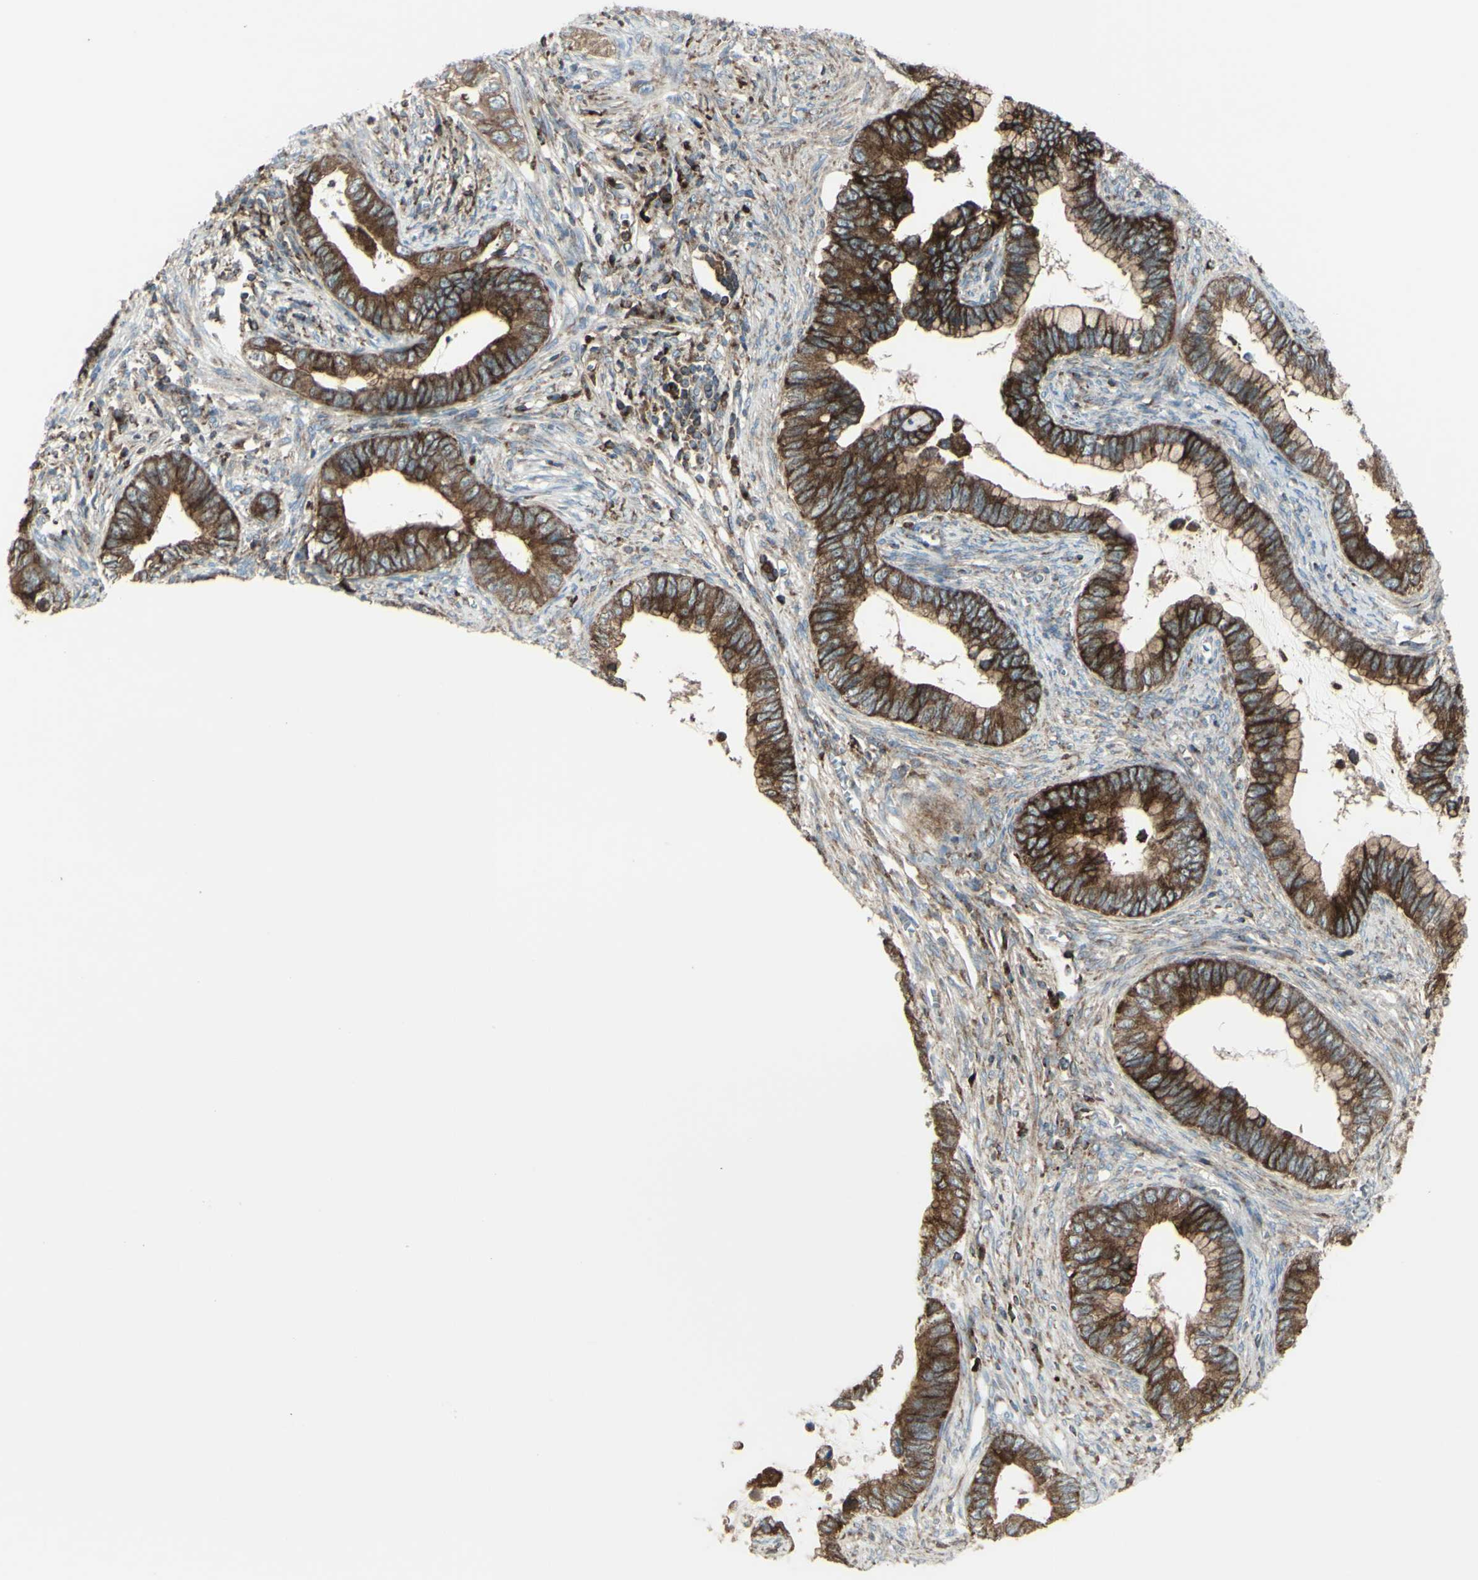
{"staining": {"intensity": "strong", "quantity": ">75%", "location": "cytoplasmic/membranous"}, "tissue": "cervical cancer", "cell_type": "Tumor cells", "image_type": "cancer", "snomed": [{"axis": "morphology", "description": "Adenocarcinoma, NOS"}, {"axis": "topography", "description": "Cervix"}], "caption": "Protein staining demonstrates strong cytoplasmic/membranous positivity in about >75% of tumor cells in cervical cancer (adenocarcinoma). Nuclei are stained in blue.", "gene": "NAPA", "patient": {"sex": "female", "age": 44}}